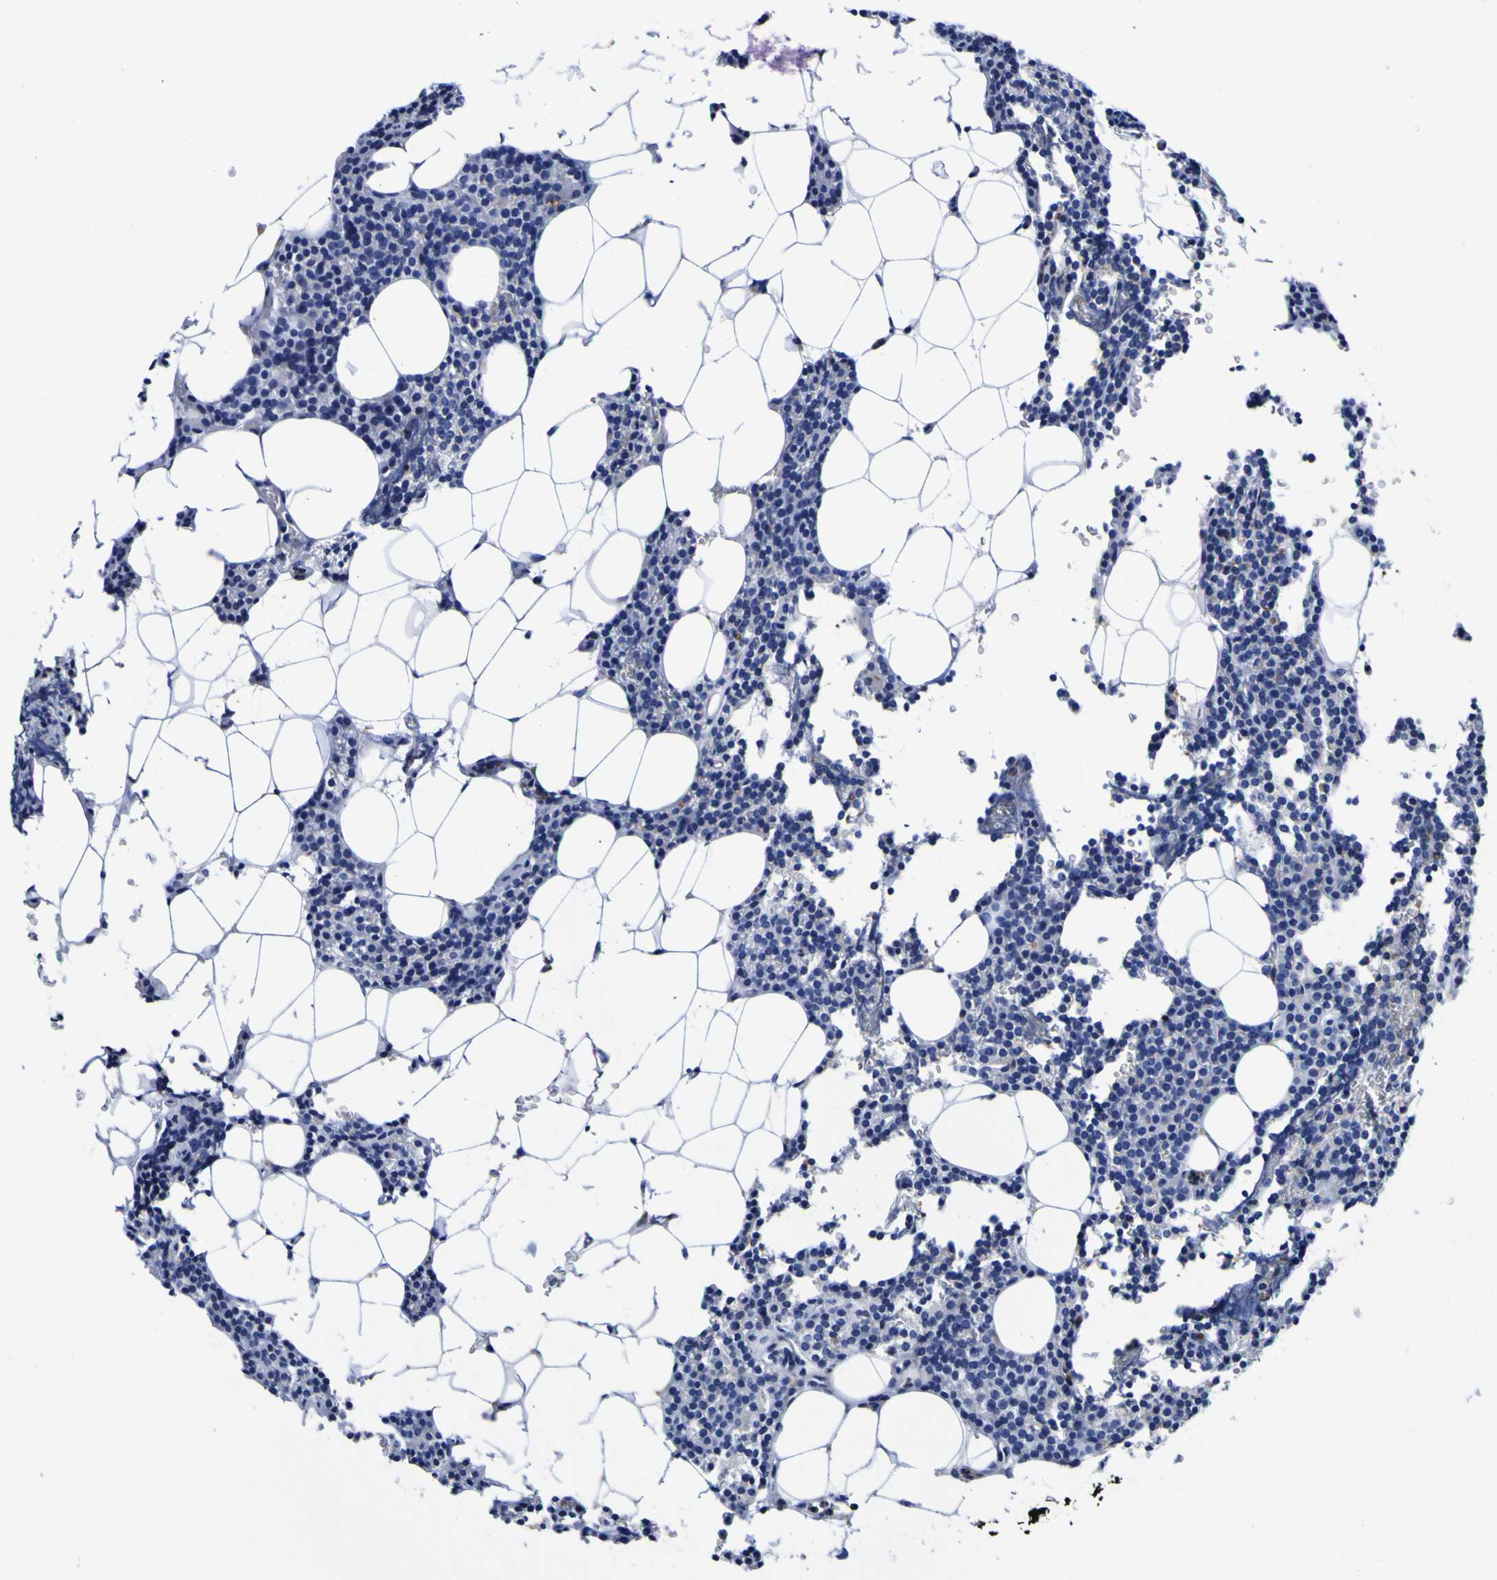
{"staining": {"intensity": "moderate", "quantity": "<25%", "location": "cytoplasmic/membranous"}, "tissue": "parathyroid gland", "cell_type": "Glandular cells", "image_type": "normal", "snomed": [{"axis": "morphology", "description": "Normal tissue, NOS"}, {"axis": "morphology", "description": "Adenoma, NOS"}, {"axis": "topography", "description": "Parathyroid gland"}], "caption": "Normal parathyroid gland was stained to show a protein in brown. There is low levels of moderate cytoplasmic/membranous expression in about <25% of glandular cells.", "gene": "HLA", "patient": {"sex": "female", "age": 51}}